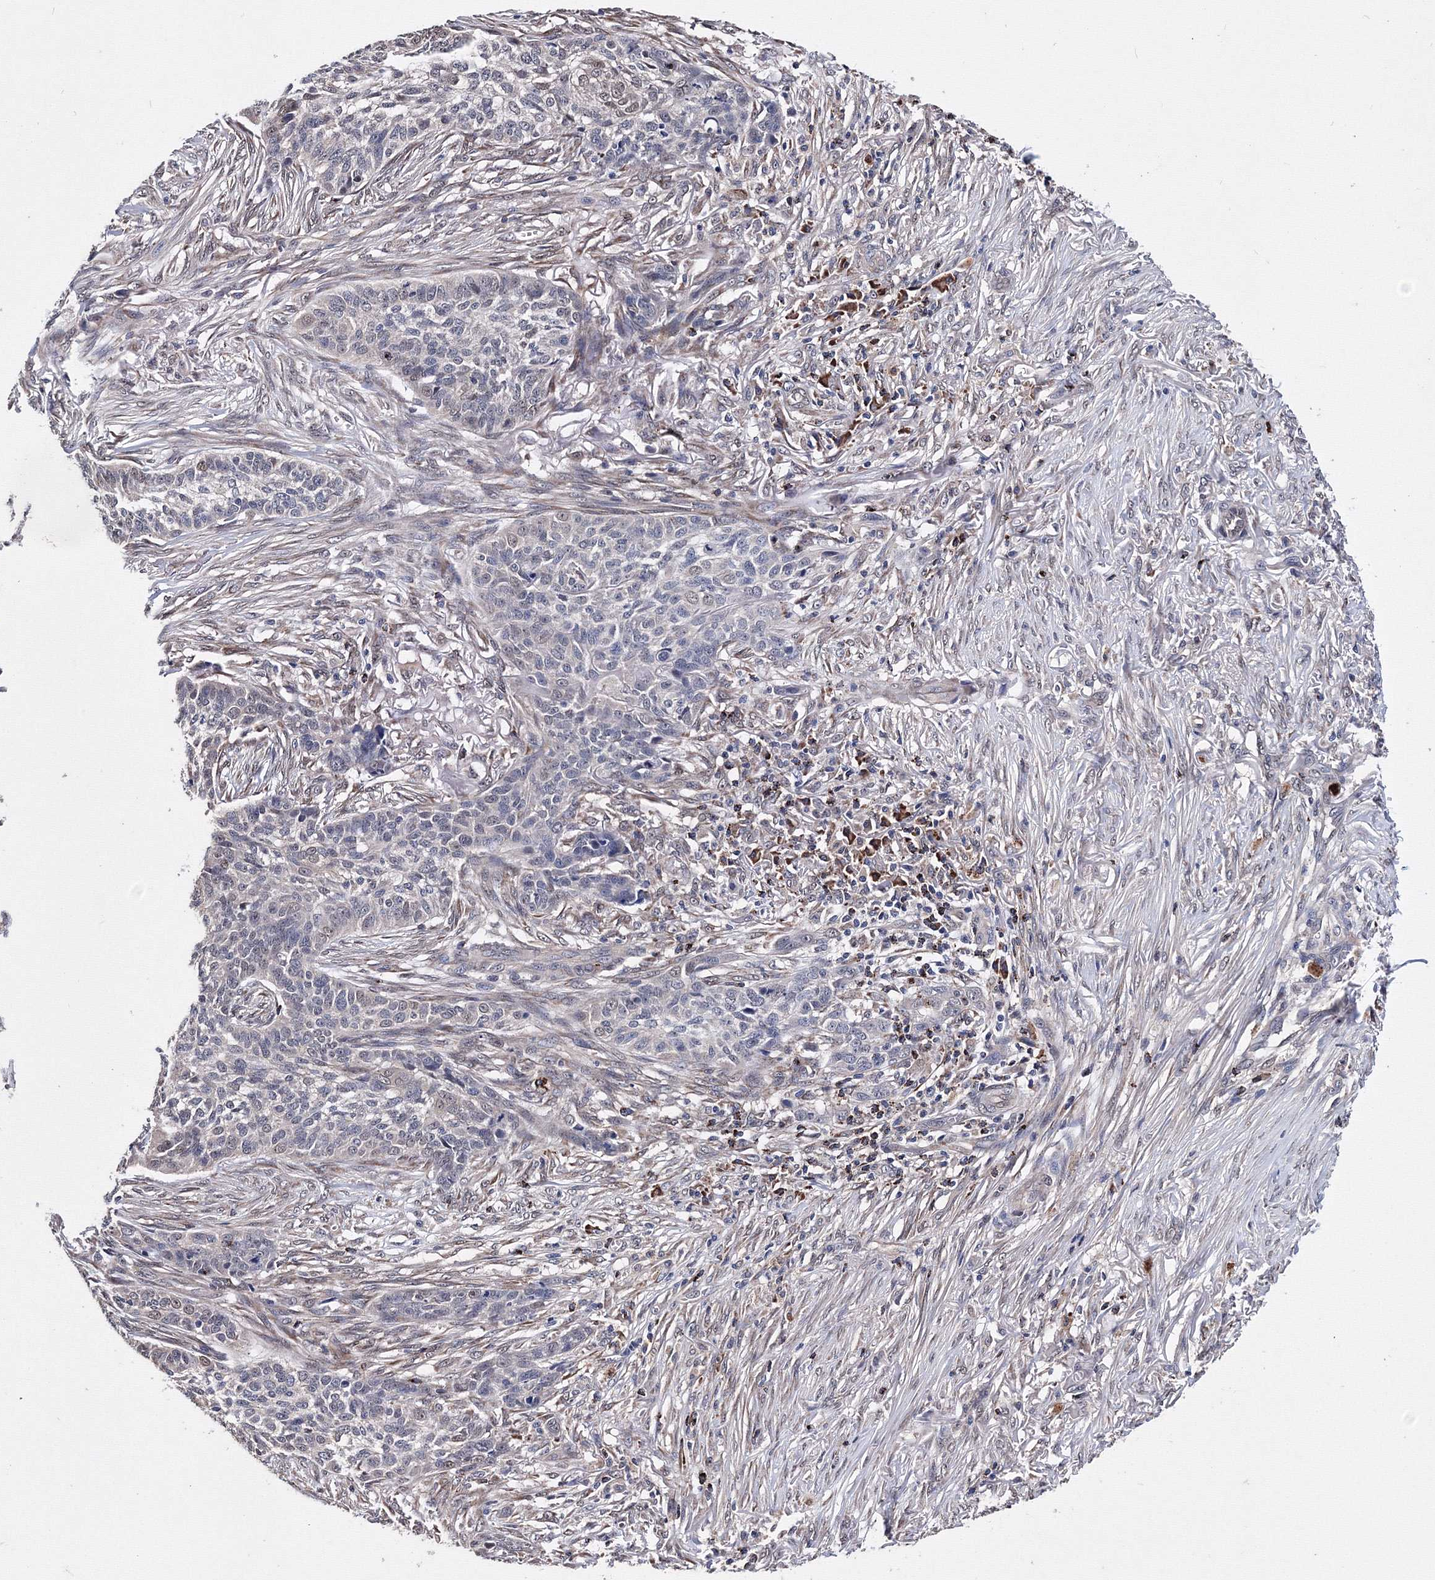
{"staining": {"intensity": "negative", "quantity": "none", "location": "none"}, "tissue": "skin cancer", "cell_type": "Tumor cells", "image_type": "cancer", "snomed": [{"axis": "morphology", "description": "Basal cell carcinoma"}, {"axis": "topography", "description": "Skin"}], "caption": "The histopathology image exhibits no significant expression in tumor cells of skin cancer.", "gene": "PHYKPL", "patient": {"sex": "male", "age": 85}}